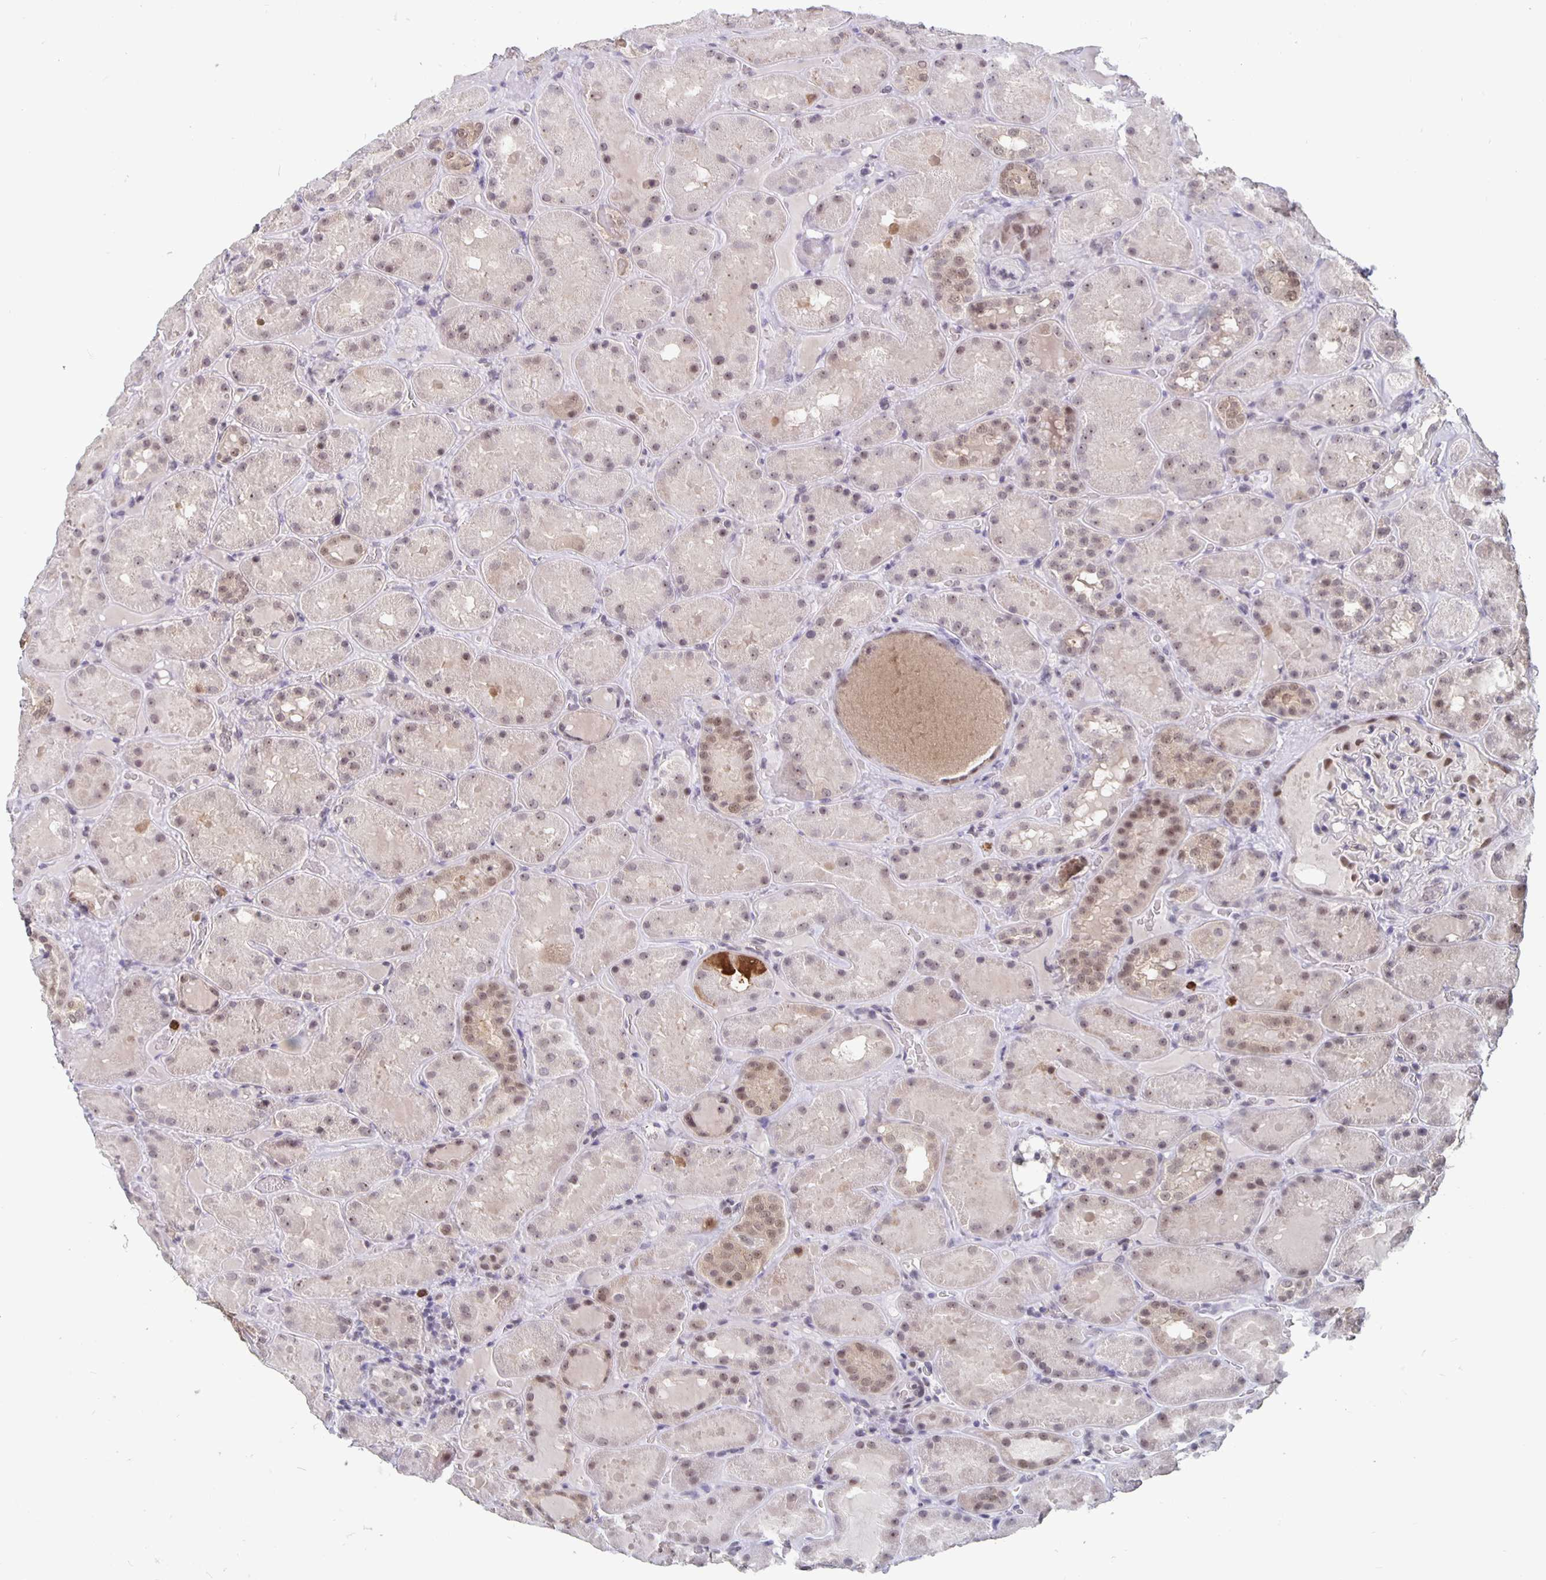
{"staining": {"intensity": "moderate", "quantity": "<25%", "location": "nuclear"}, "tissue": "kidney", "cell_type": "Cells in glomeruli", "image_type": "normal", "snomed": [{"axis": "morphology", "description": "Normal tissue, NOS"}, {"axis": "topography", "description": "Kidney"}], "caption": "Immunohistochemical staining of normal human kidney reveals moderate nuclear protein positivity in about <25% of cells in glomeruli. (DAB IHC with brightfield microscopy, high magnification).", "gene": "ZNF691", "patient": {"sex": "male", "age": 73}}